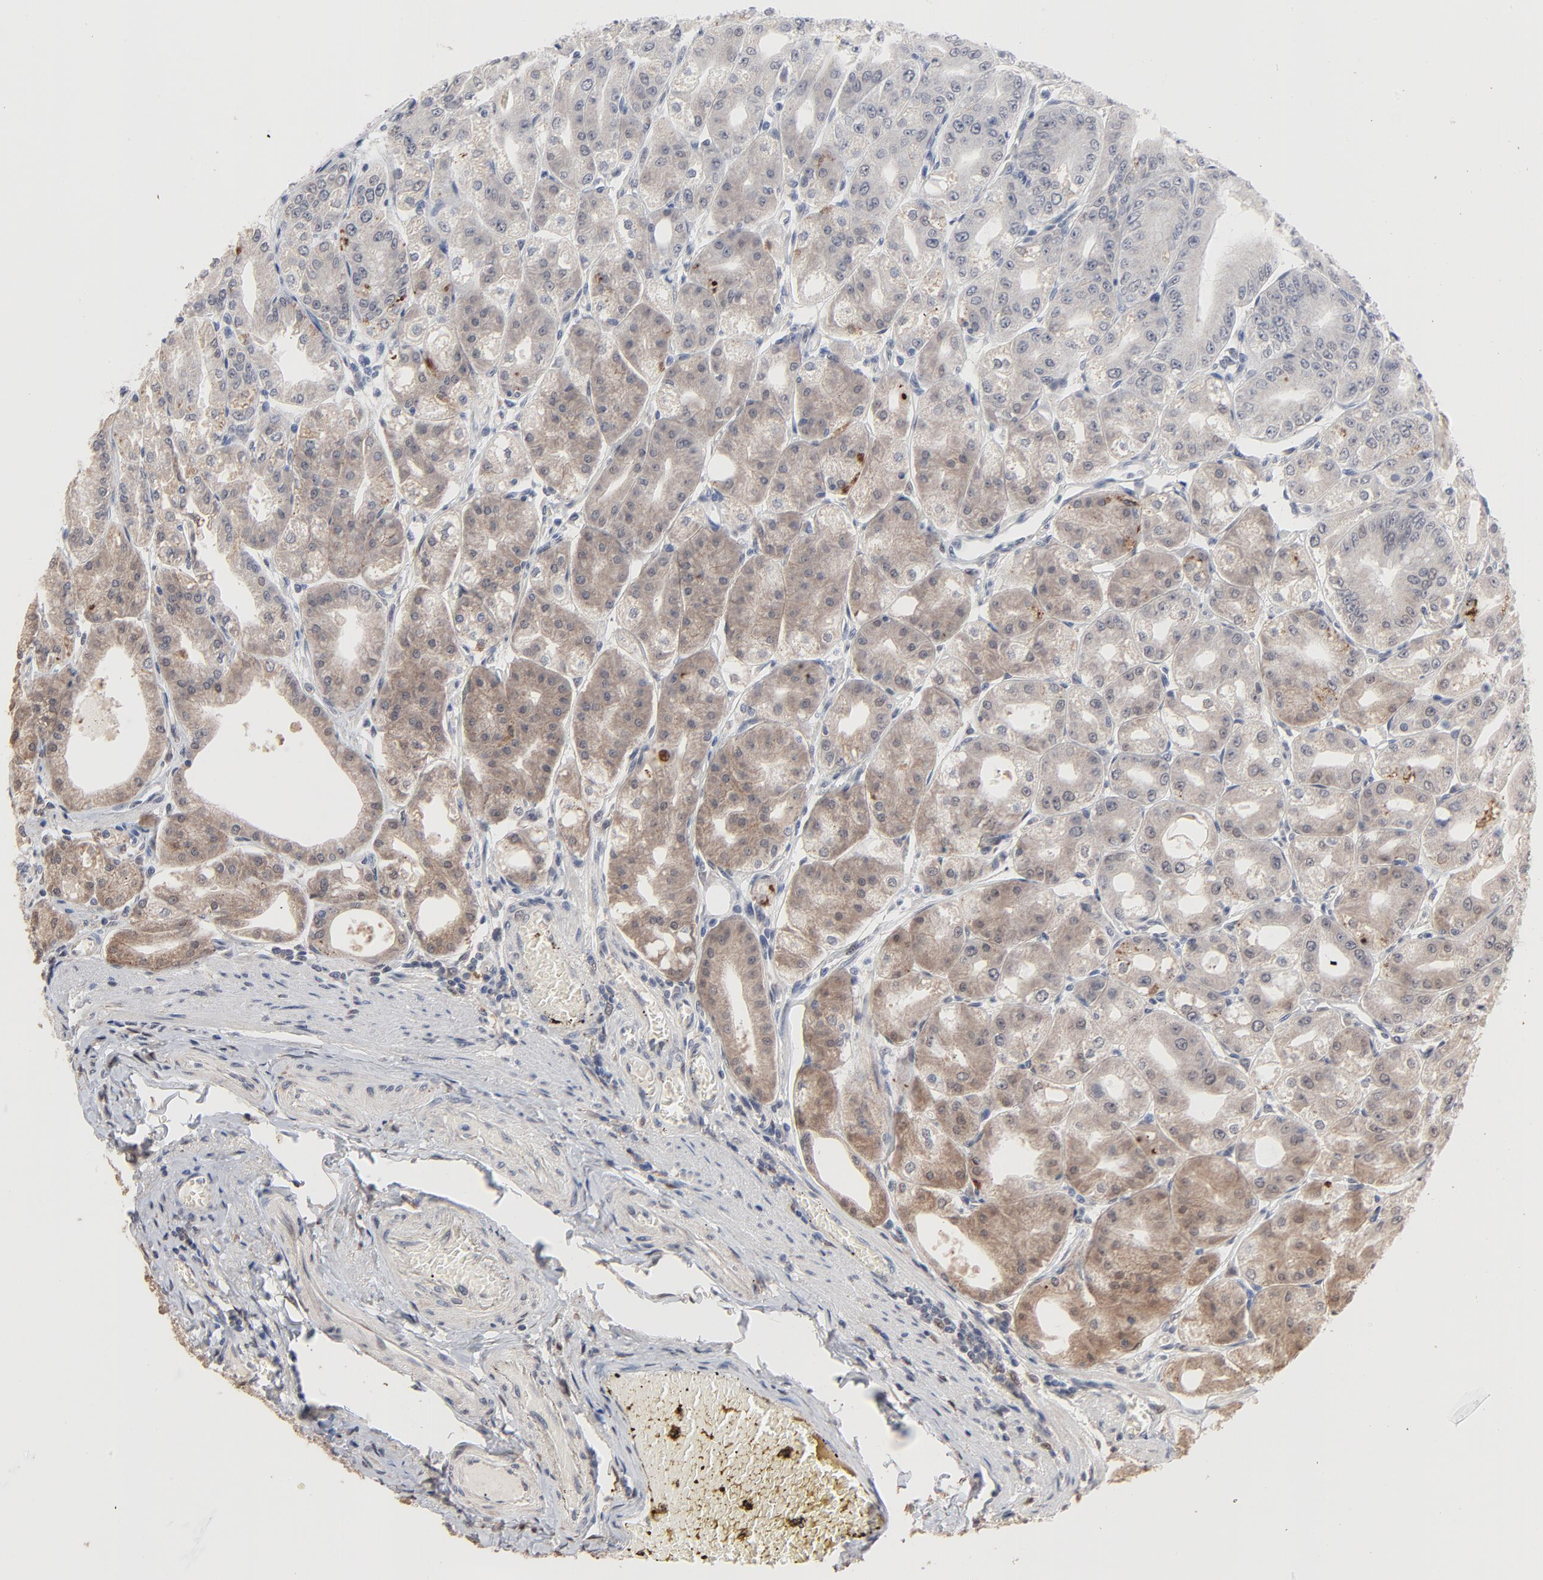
{"staining": {"intensity": "moderate", "quantity": ">75%", "location": "cytoplasmic/membranous"}, "tissue": "stomach", "cell_type": "Glandular cells", "image_type": "normal", "snomed": [{"axis": "morphology", "description": "Normal tissue, NOS"}, {"axis": "topography", "description": "Stomach, lower"}], "caption": "Human stomach stained with a brown dye reveals moderate cytoplasmic/membranous positive positivity in approximately >75% of glandular cells.", "gene": "MSL2", "patient": {"sex": "male", "age": 71}}